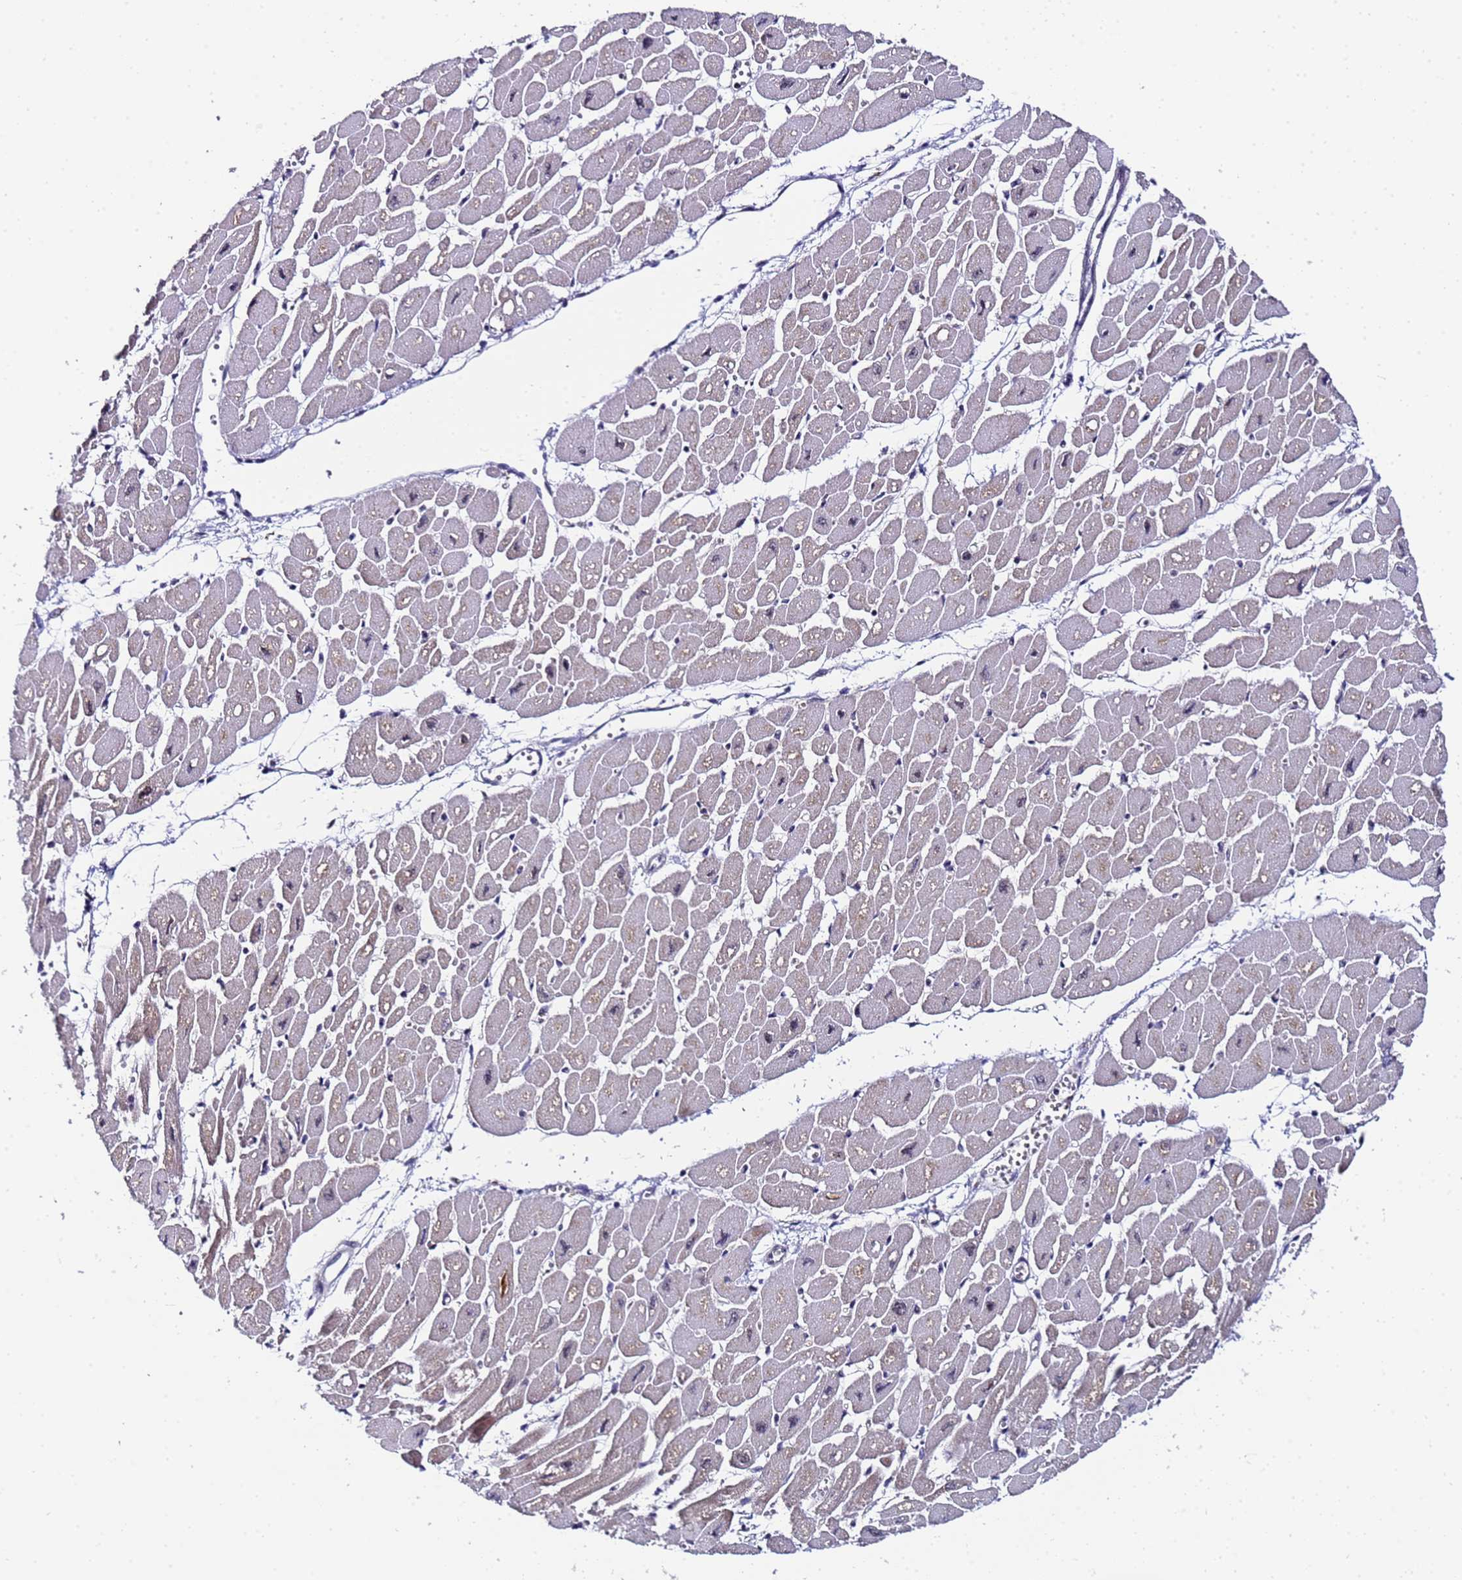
{"staining": {"intensity": "weak", "quantity": "<25%", "location": "cytoplasmic/membranous"}, "tissue": "heart muscle", "cell_type": "Cardiomyocytes", "image_type": "normal", "snomed": [{"axis": "morphology", "description": "Normal tissue, NOS"}, {"axis": "topography", "description": "Heart"}], "caption": "This is an immunohistochemistry (IHC) image of normal heart muscle. There is no staining in cardiomyocytes.", "gene": "C19orf47", "patient": {"sex": "female", "age": 54}}